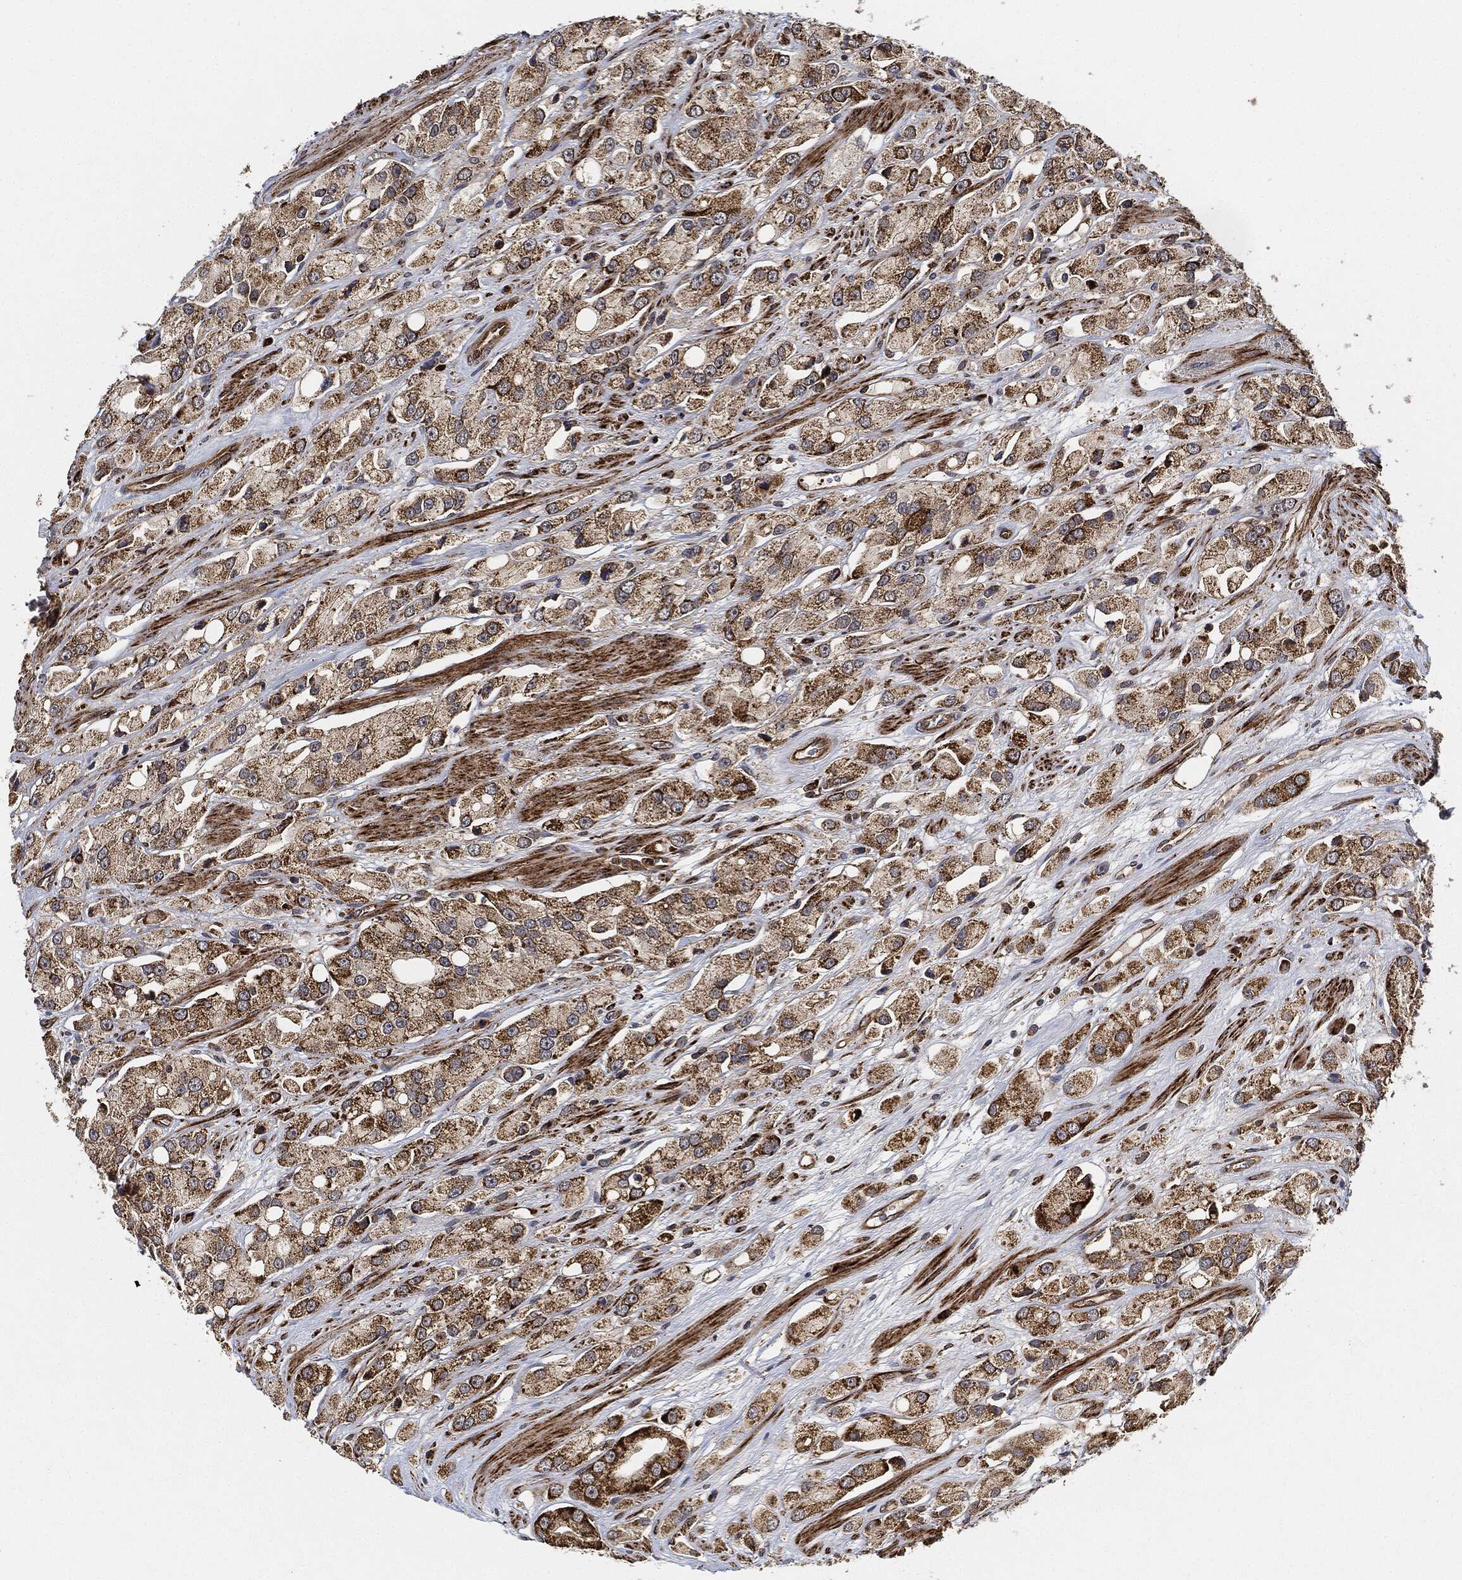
{"staining": {"intensity": "strong", "quantity": "<25%", "location": "cytoplasmic/membranous"}, "tissue": "prostate cancer", "cell_type": "Tumor cells", "image_type": "cancer", "snomed": [{"axis": "morphology", "description": "Adenocarcinoma, NOS"}, {"axis": "topography", "description": "Prostate and seminal vesicle, NOS"}, {"axis": "topography", "description": "Prostate"}], "caption": "An immunohistochemistry image of tumor tissue is shown. Protein staining in brown shows strong cytoplasmic/membranous positivity in adenocarcinoma (prostate) within tumor cells. The staining was performed using DAB, with brown indicating positive protein expression. Nuclei are stained blue with hematoxylin.", "gene": "MAP3K3", "patient": {"sex": "male", "age": 64}}